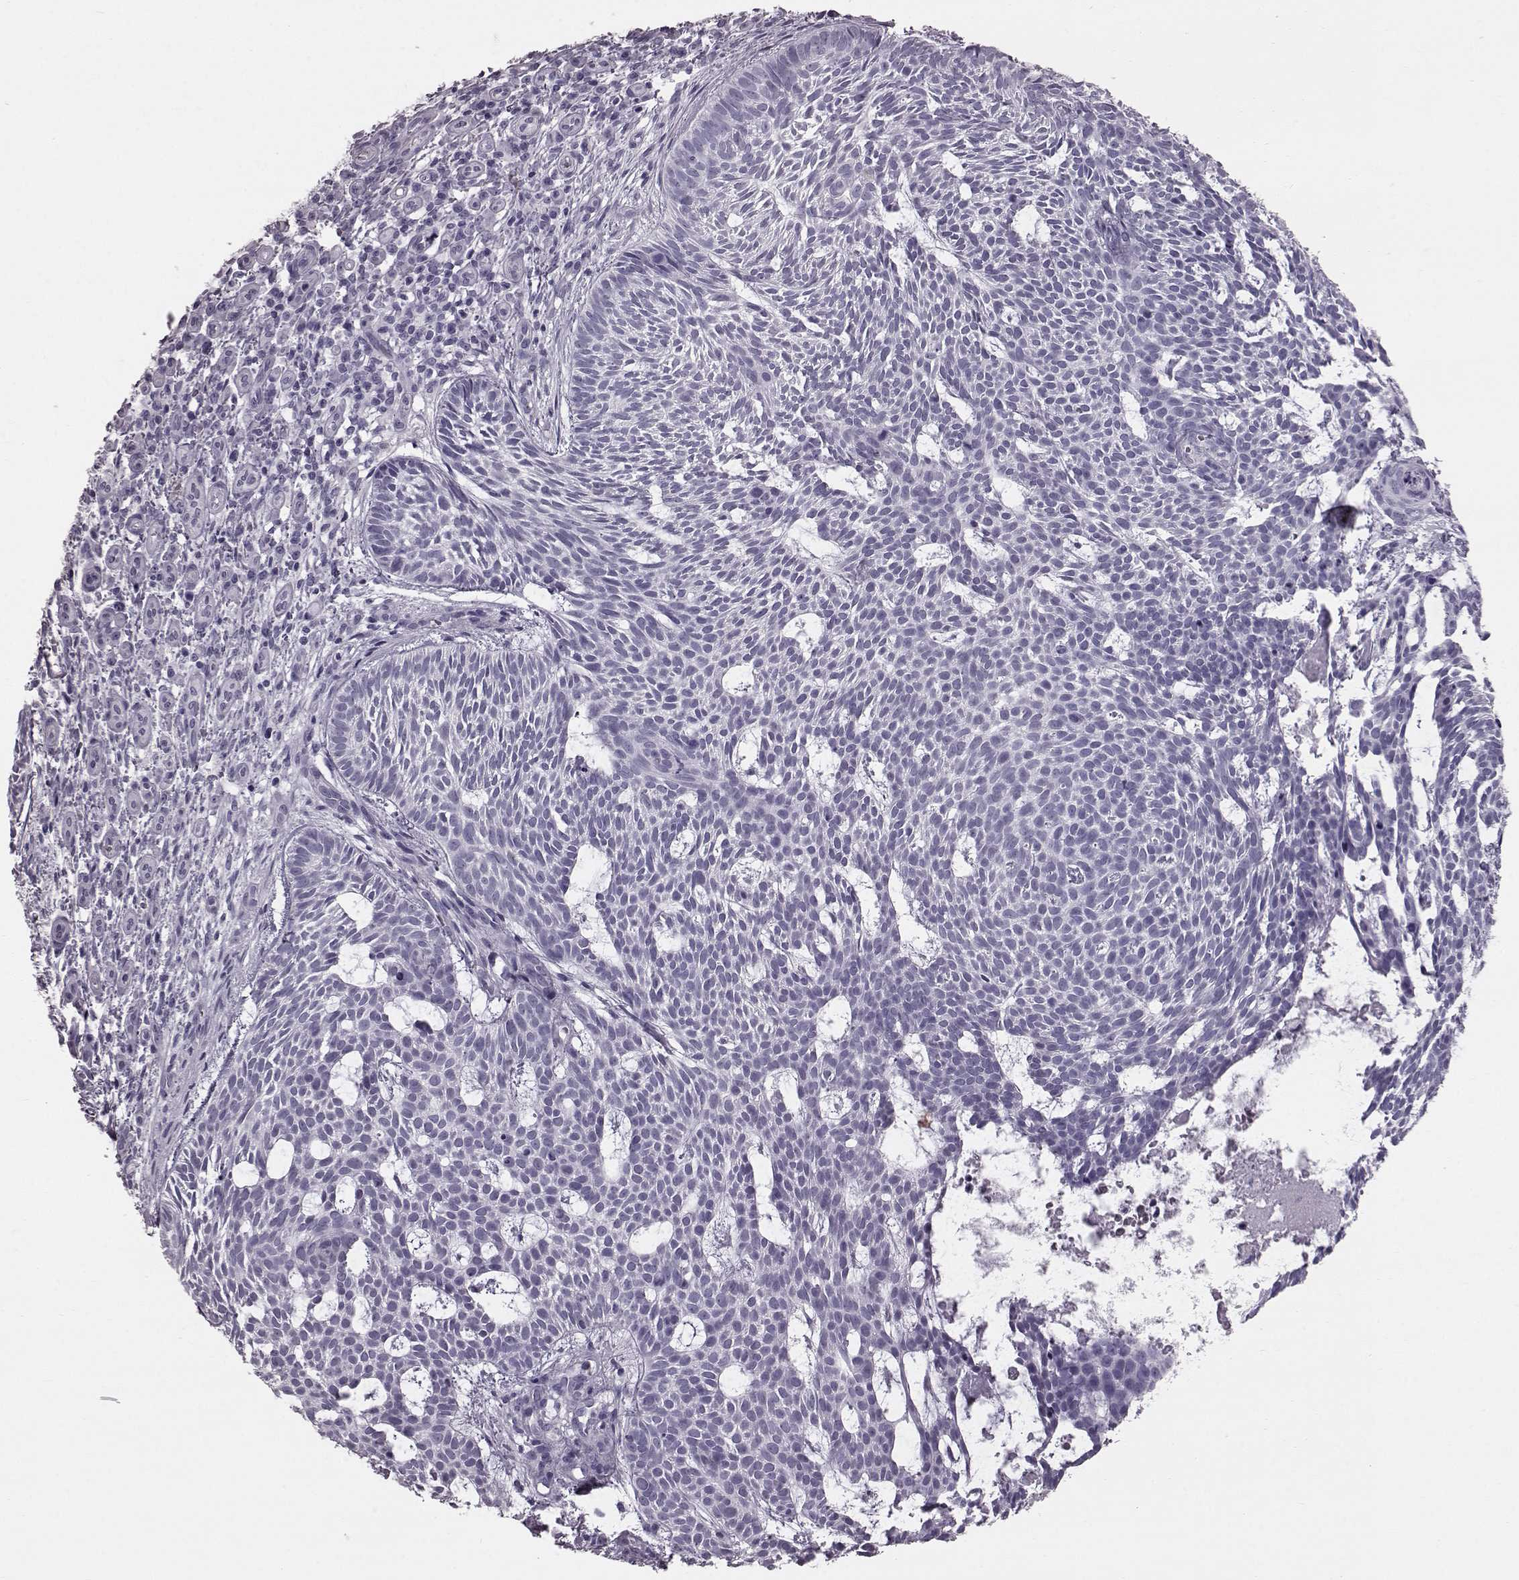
{"staining": {"intensity": "negative", "quantity": "none", "location": "none"}, "tissue": "skin cancer", "cell_type": "Tumor cells", "image_type": "cancer", "snomed": [{"axis": "morphology", "description": "Basal cell carcinoma"}, {"axis": "topography", "description": "Skin"}], "caption": "Skin cancer was stained to show a protein in brown. There is no significant positivity in tumor cells.", "gene": "TCHHL1", "patient": {"sex": "male", "age": 59}}